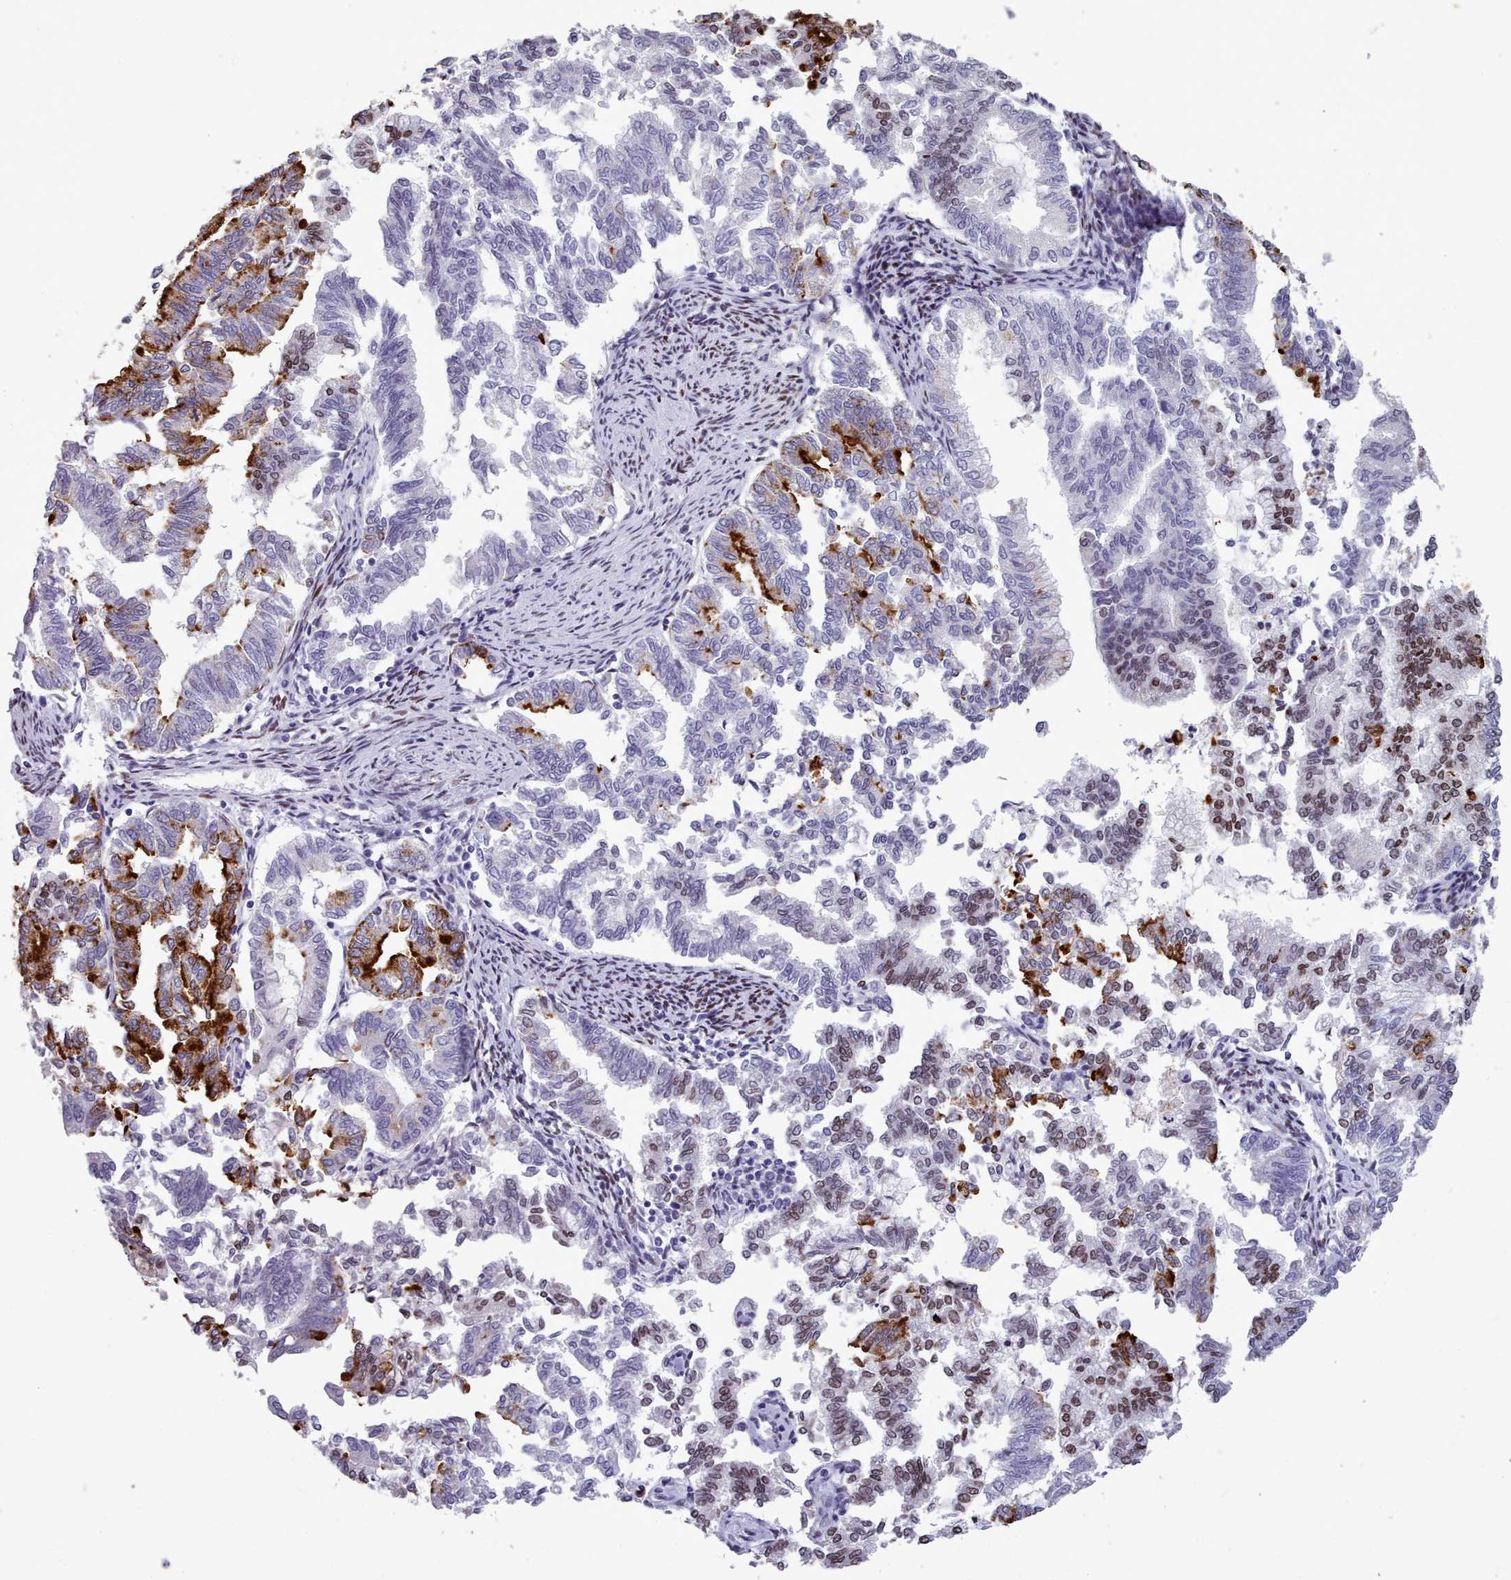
{"staining": {"intensity": "strong", "quantity": "<25%", "location": "cytoplasmic/membranous"}, "tissue": "endometrial cancer", "cell_type": "Tumor cells", "image_type": "cancer", "snomed": [{"axis": "morphology", "description": "Adenocarcinoma, NOS"}, {"axis": "topography", "description": "Endometrium"}], "caption": "Protein positivity by immunohistochemistry exhibits strong cytoplasmic/membranous expression in about <25% of tumor cells in endometrial cancer (adenocarcinoma).", "gene": "KCNT2", "patient": {"sex": "female", "age": 79}}